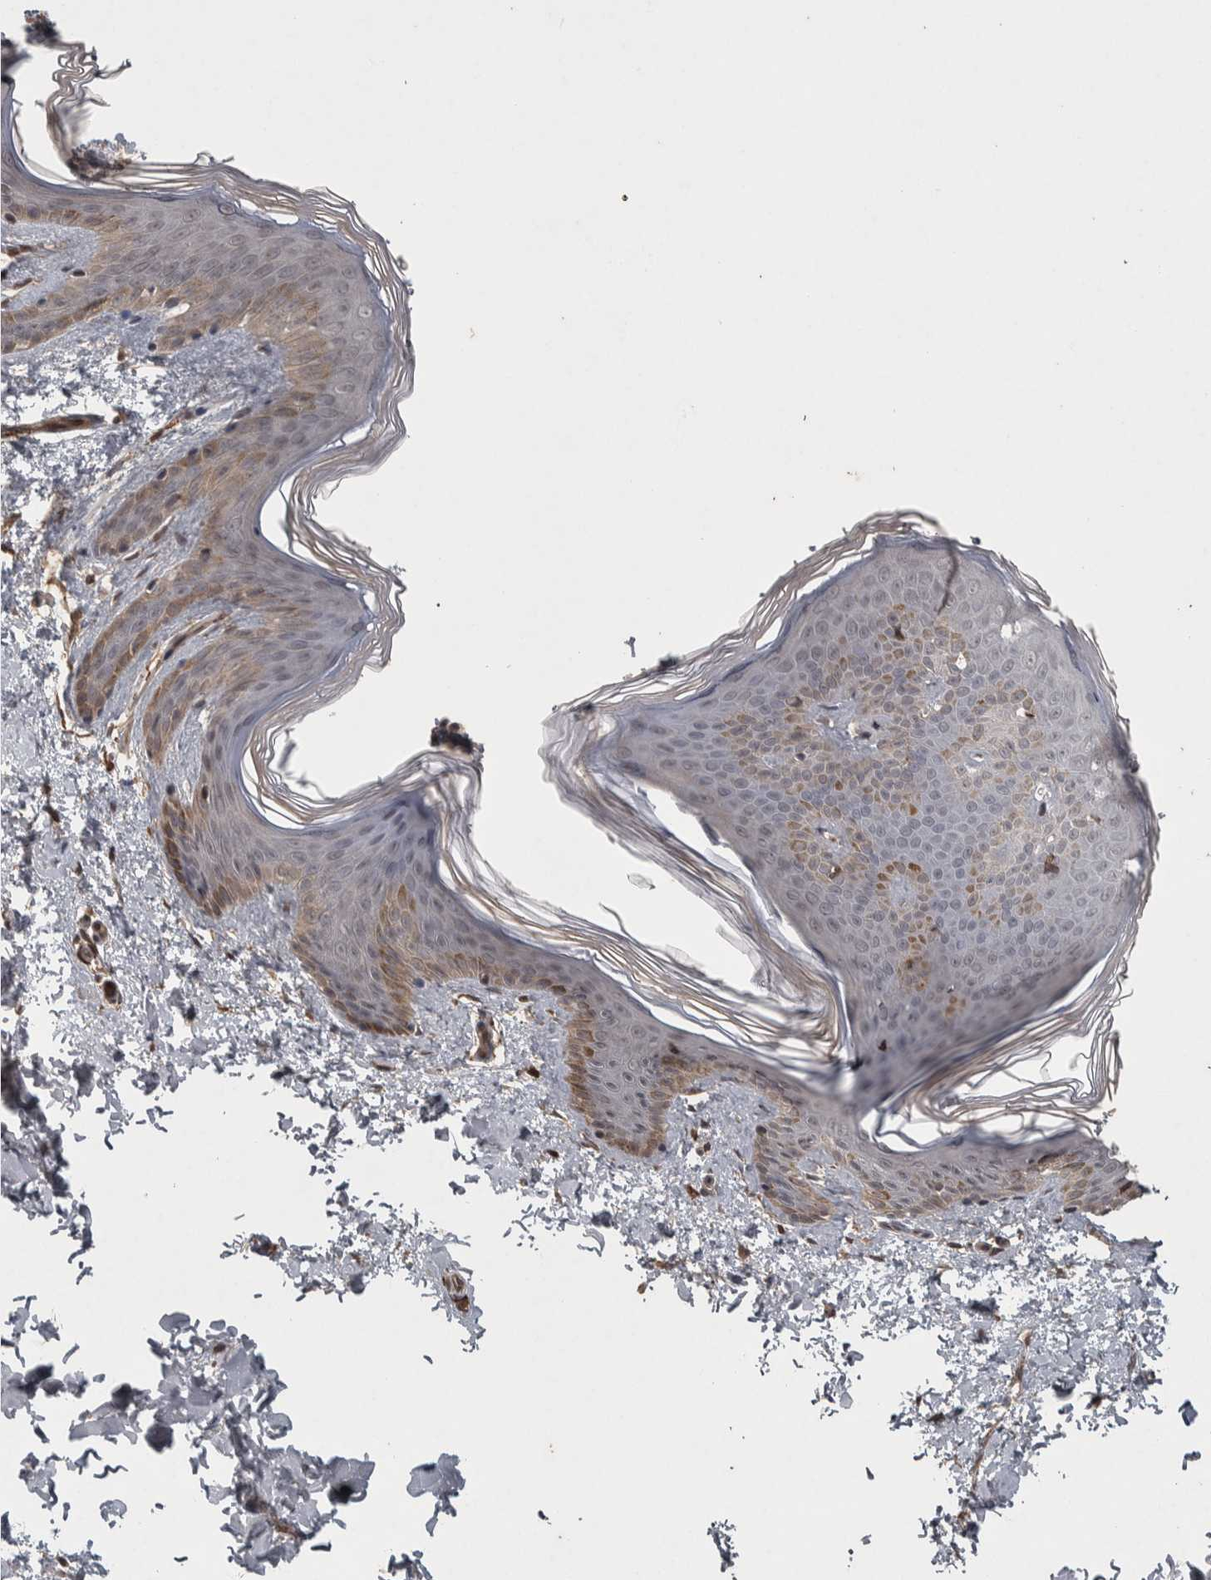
{"staining": {"intensity": "moderate", "quantity": ">75%", "location": "cytoplasmic/membranous"}, "tissue": "skin", "cell_type": "Fibroblasts", "image_type": "normal", "snomed": [{"axis": "morphology", "description": "Normal tissue, NOS"}, {"axis": "morphology", "description": "Neoplasm, benign, NOS"}, {"axis": "topography", "description": "Skin"}, {"axis": "topography", "description": "Soft tissue"}], "caption": "Immunohistochemical staining of benign human skin displays moderate cytoplasmic/membranous protein staining in approximately >75% of fibroblasts.", "gene": "ACO1", "patient": {"sex": "male", "age": 26}}